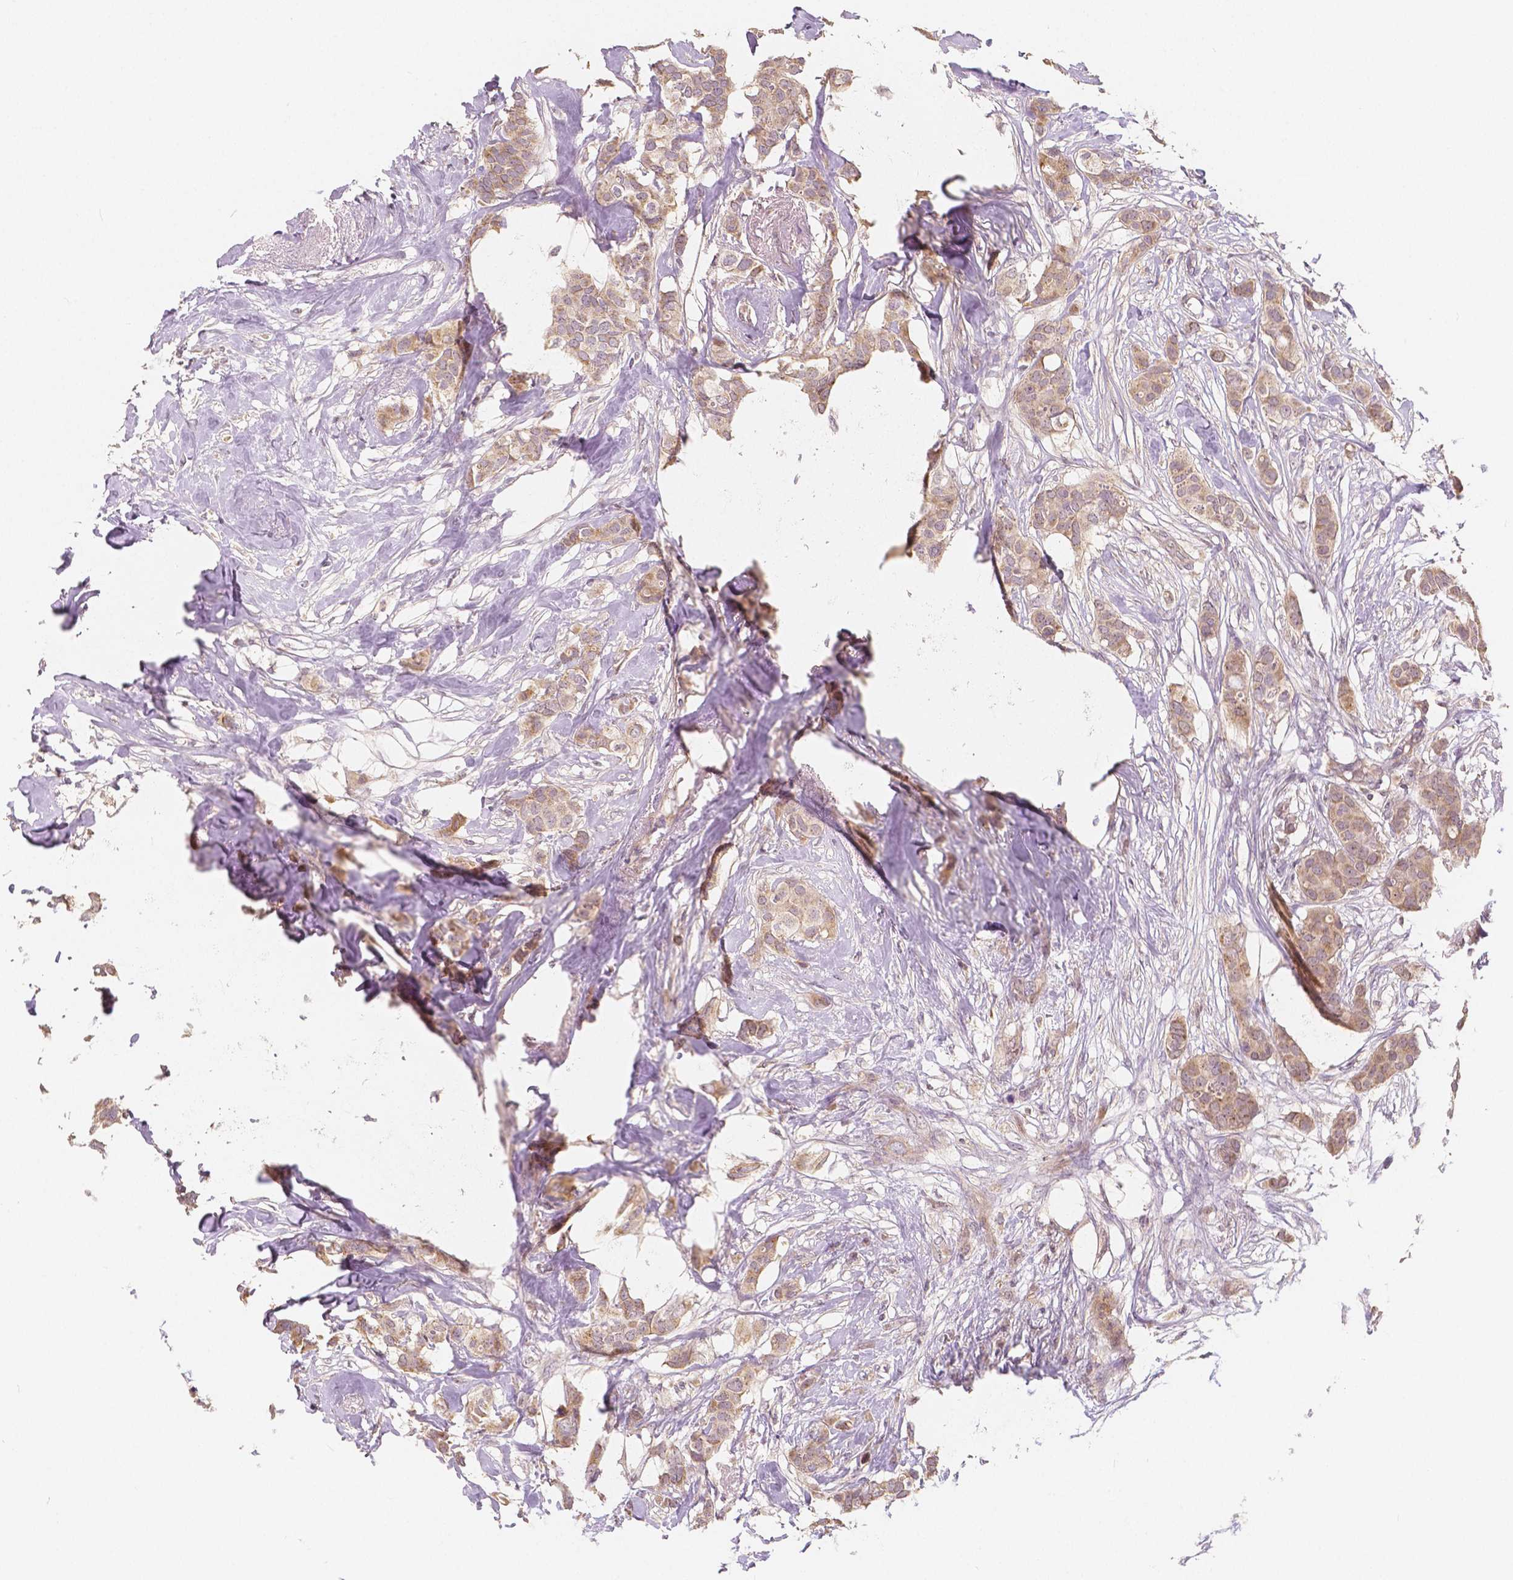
{"staining": {"intensity": "weak", "quantity": ">75%", "location": "cytoplasmic/membranous"}, "tissue": "breast cancer", "cell_type": "Tumor cells", "image_type": "cancer", "snomed": [{"axis": "morphology", "description": "Duct carcinoma"}, {"axis": "topography", "description": "Breast"}], "caption": "Invasive ductal carcinoma (breast) stained with a brown dye reveals weak cytoplasmic/membranous positive expression in approximately >75% of tumor cells.", "gene": "SNX12", "patient": {"sex": "female", "age": 62}}